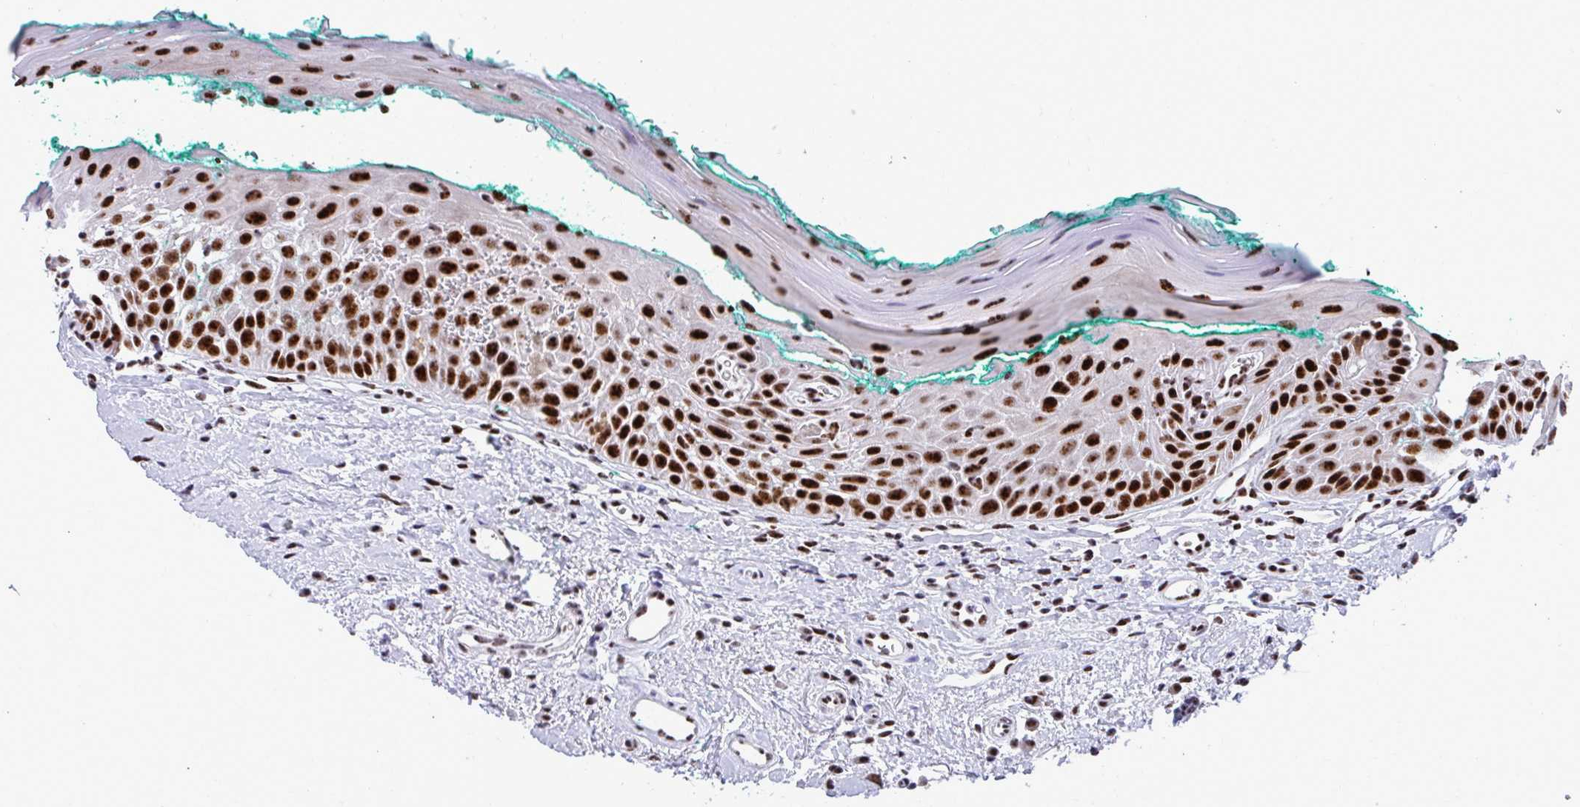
{"staining": {"intensity": "strong", "quantity": ">75%", "location": "nuclear"}, "tissue": "oral mucosa", "cell_type": "Squamous epithelial cells", "image_type": "normal", "snomed": [{"axis": "morphology", "description": "Normal tissue, NOS"}, {"axis": "topography", "description": "Oral tissue"}, {"axis": "topography", "description": "Tounge, NOS"}], "caption": "This histopathology image shows benign oral mucosa stained with immunohistochemistry to label a protein in brown. The nuclear of squamous epithelial cells show strong positivity for the protein. Nuclei are counter-stained blue.", "gene": "PELP1", "patient": {"sex": "male", "age": 83}}